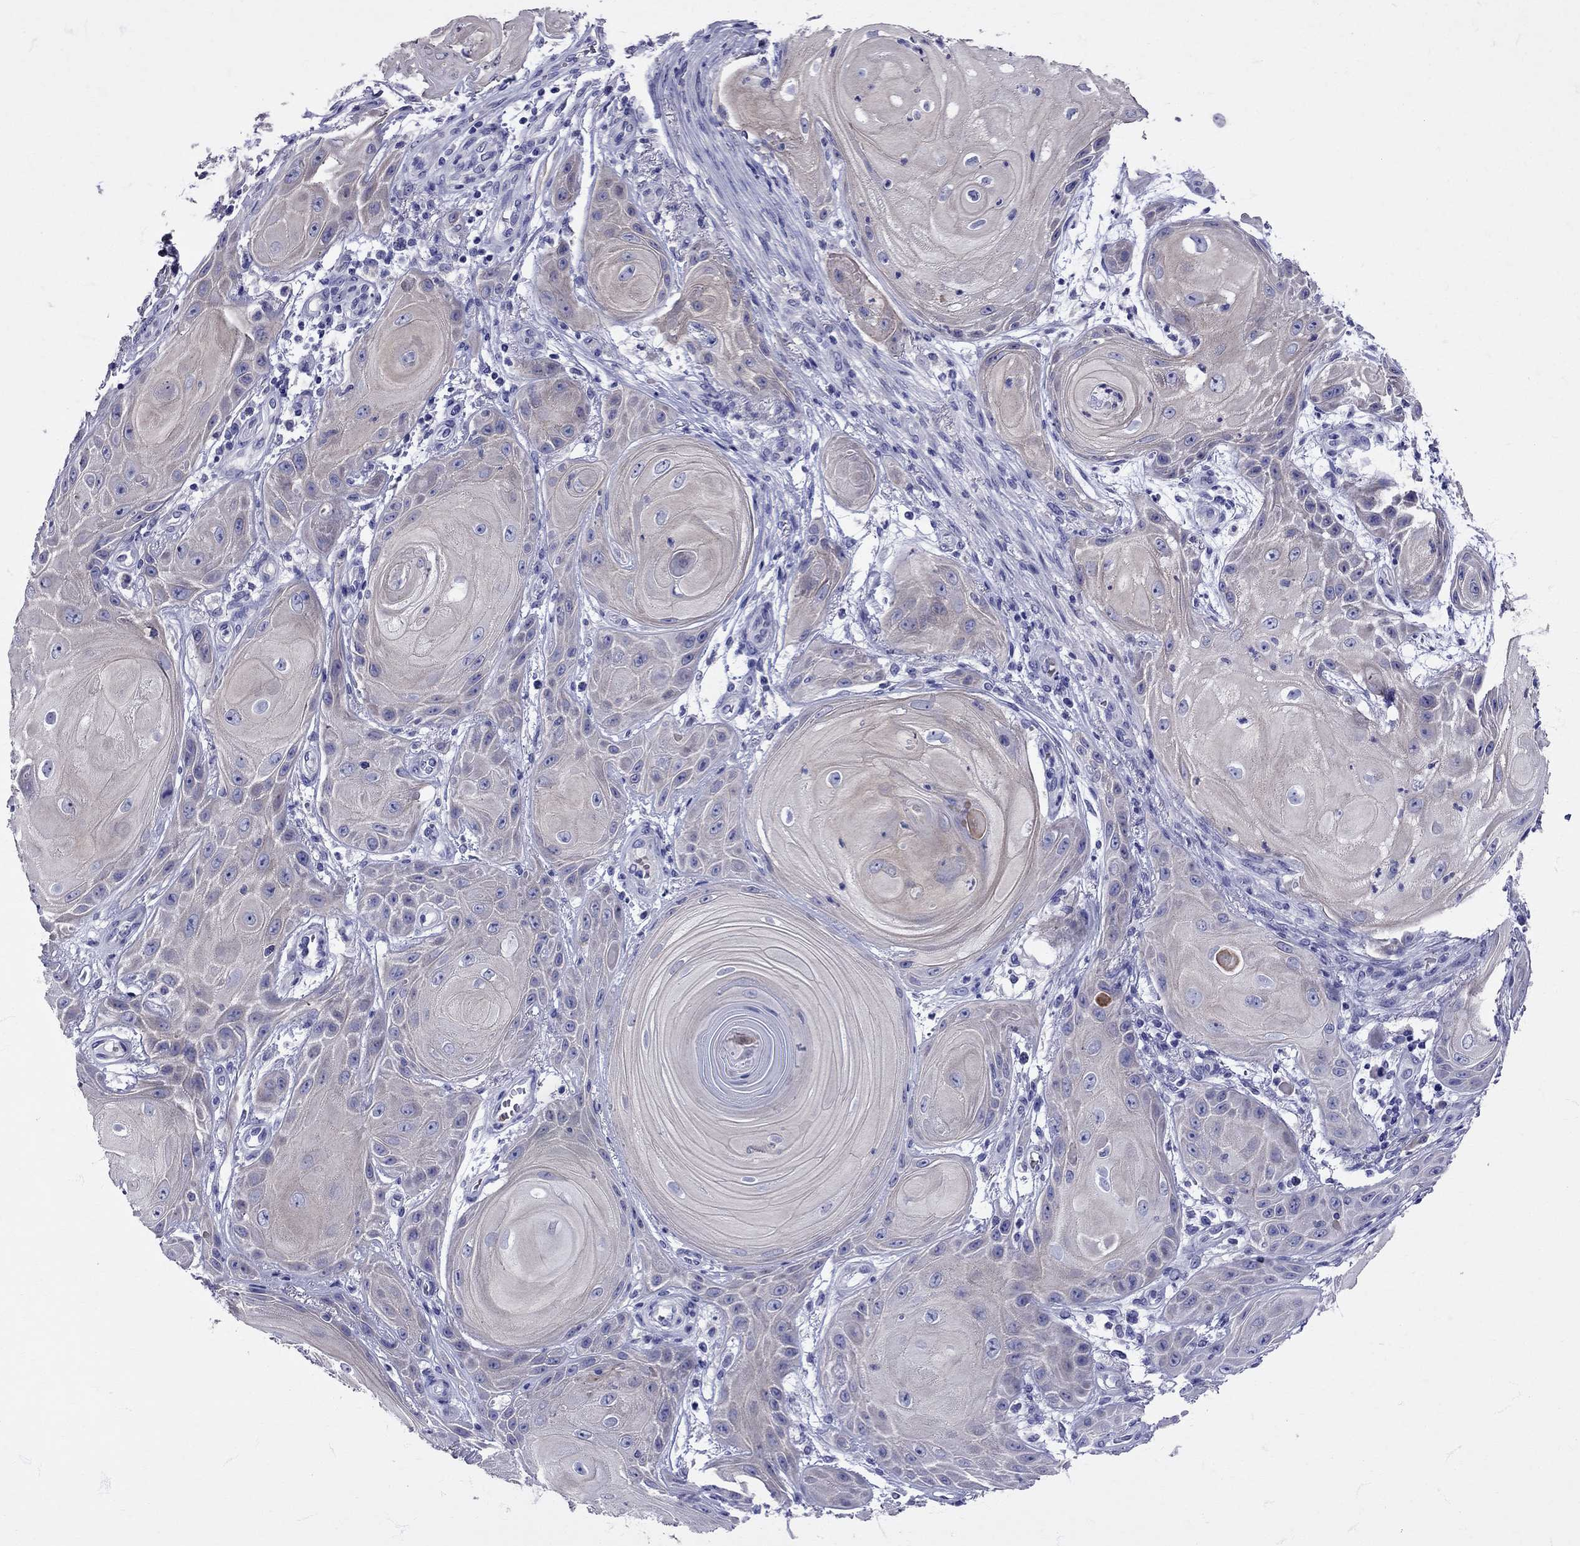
{"staining": {"intensity": "negative", "quantity": "none", "location": "none"}, "tissue": "skin cancer", "cell_type": "Tumor cells", "image_type": "cancer", "snomed": [{"axis": "morphology", "description": "Squamous cell carcinoma, NOS"}, {"axis": "topography", "description": "Skin"}], "caption": "The photomicrograph demonstrates no significant expression in tumor cells of skin cancer (squamous cell carcinoma). The staining was performed using DAB (3,3'-diaminobenzidine) to visualize the protein expression in brown, while the nuclei were stained in blue with hematoxylin (Magnification: 20x).", "gene": "TBR1", "patient": {"sex": "male", "age": 62}}